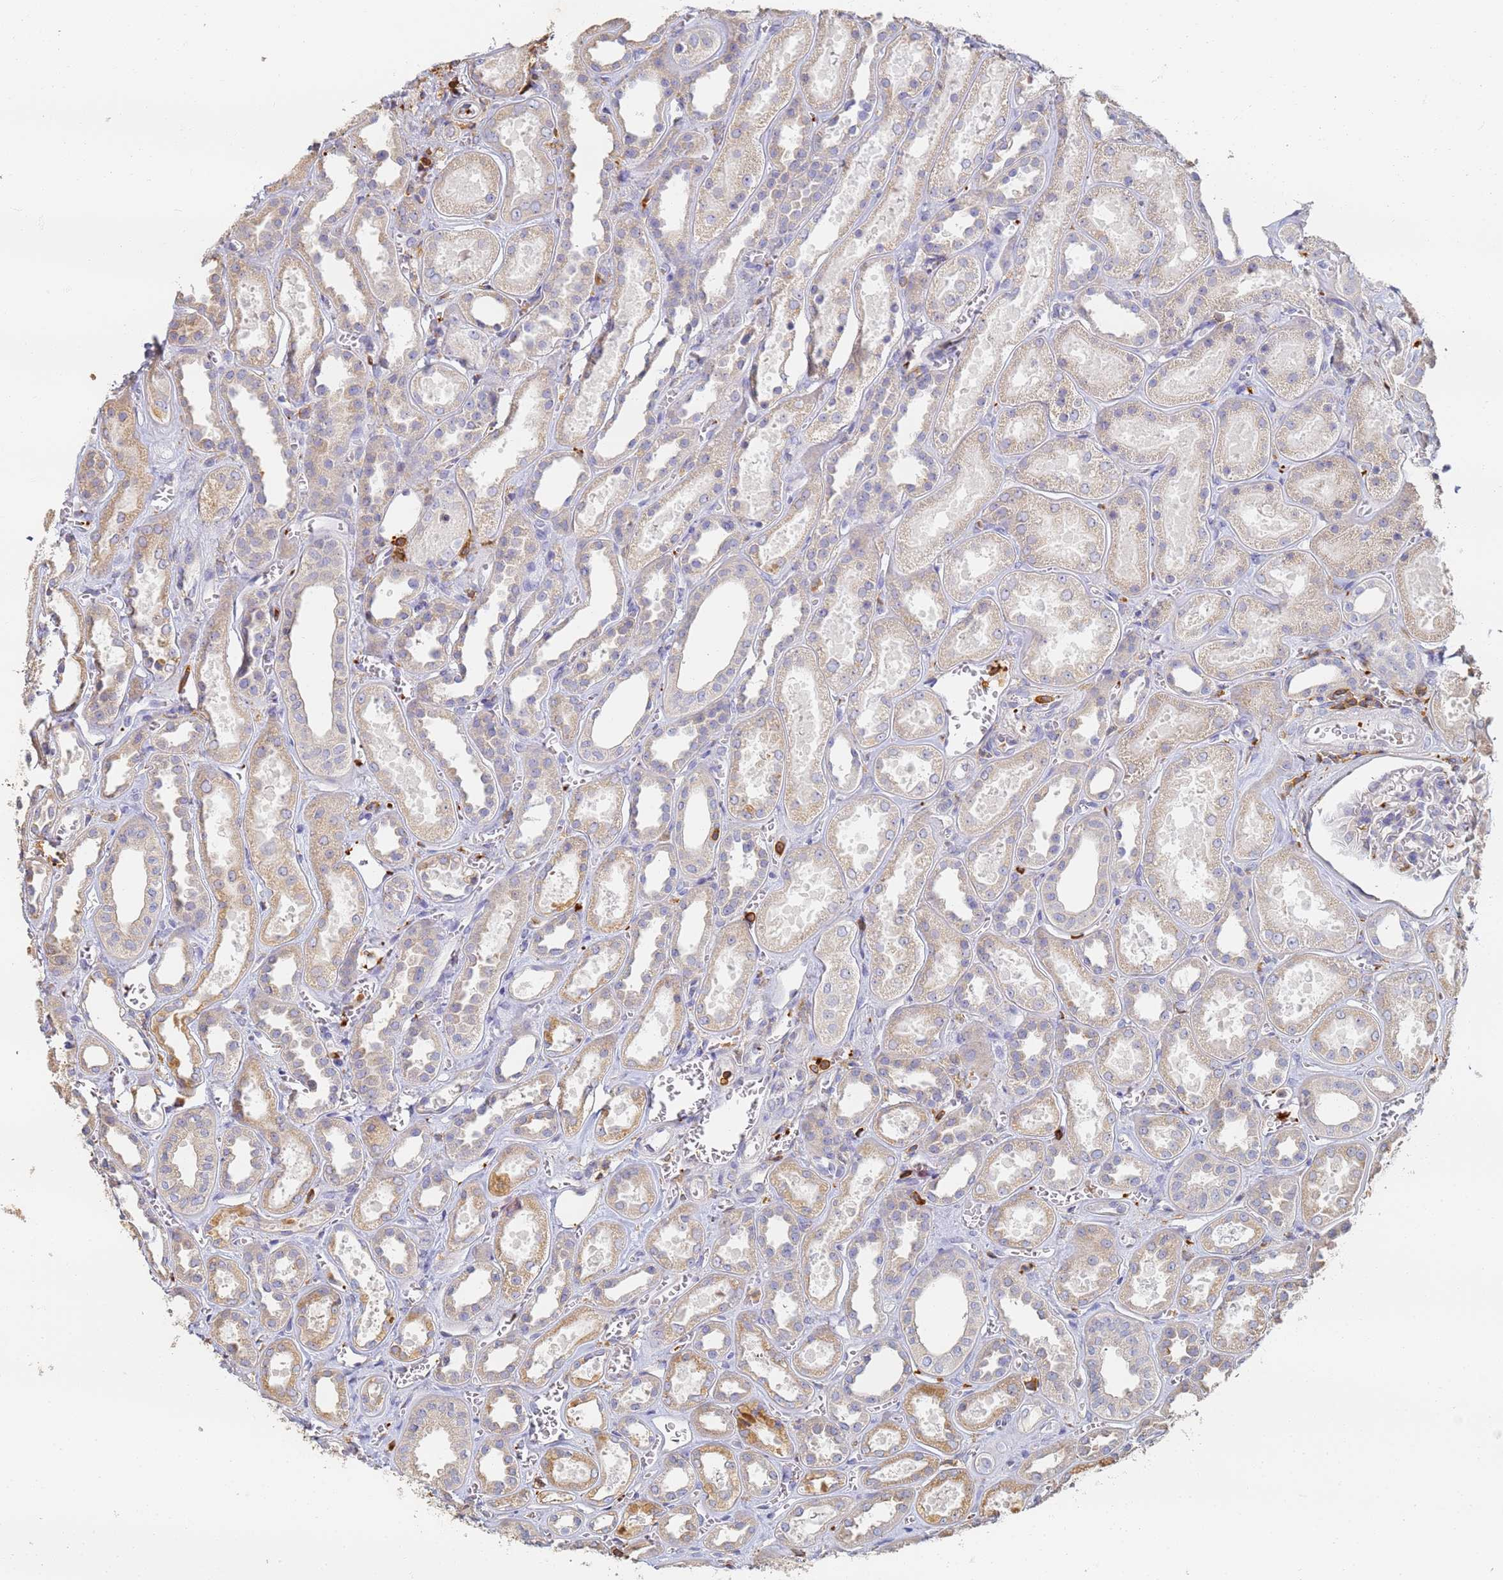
{"staining": {"intensity": "negative", "quantity": "none", "location": "none"}, "tissue": "kidney", "cell_type": "Cells in glomeruli", "image_type": "normal", "snomed": [{"axis": "morphology", "description": "Normal tissue, NOS"}, {"axis": "morphology", "description": "Adenocarcinoma, NOS"}, {"axis": "topography", "description": "Kidney"}], "caption": "High magnification brightfield microscopy of benign kidney stained with DAB (3,3'-diaminobenzidine) (brown) and counterstained with hematoxylin (blue): cells in glomeruli show no significant positivity. (DAB immunohistochemistry, high magnification).", "gene": "BIN2", "patient": {"sex": "female", "age": 68}}